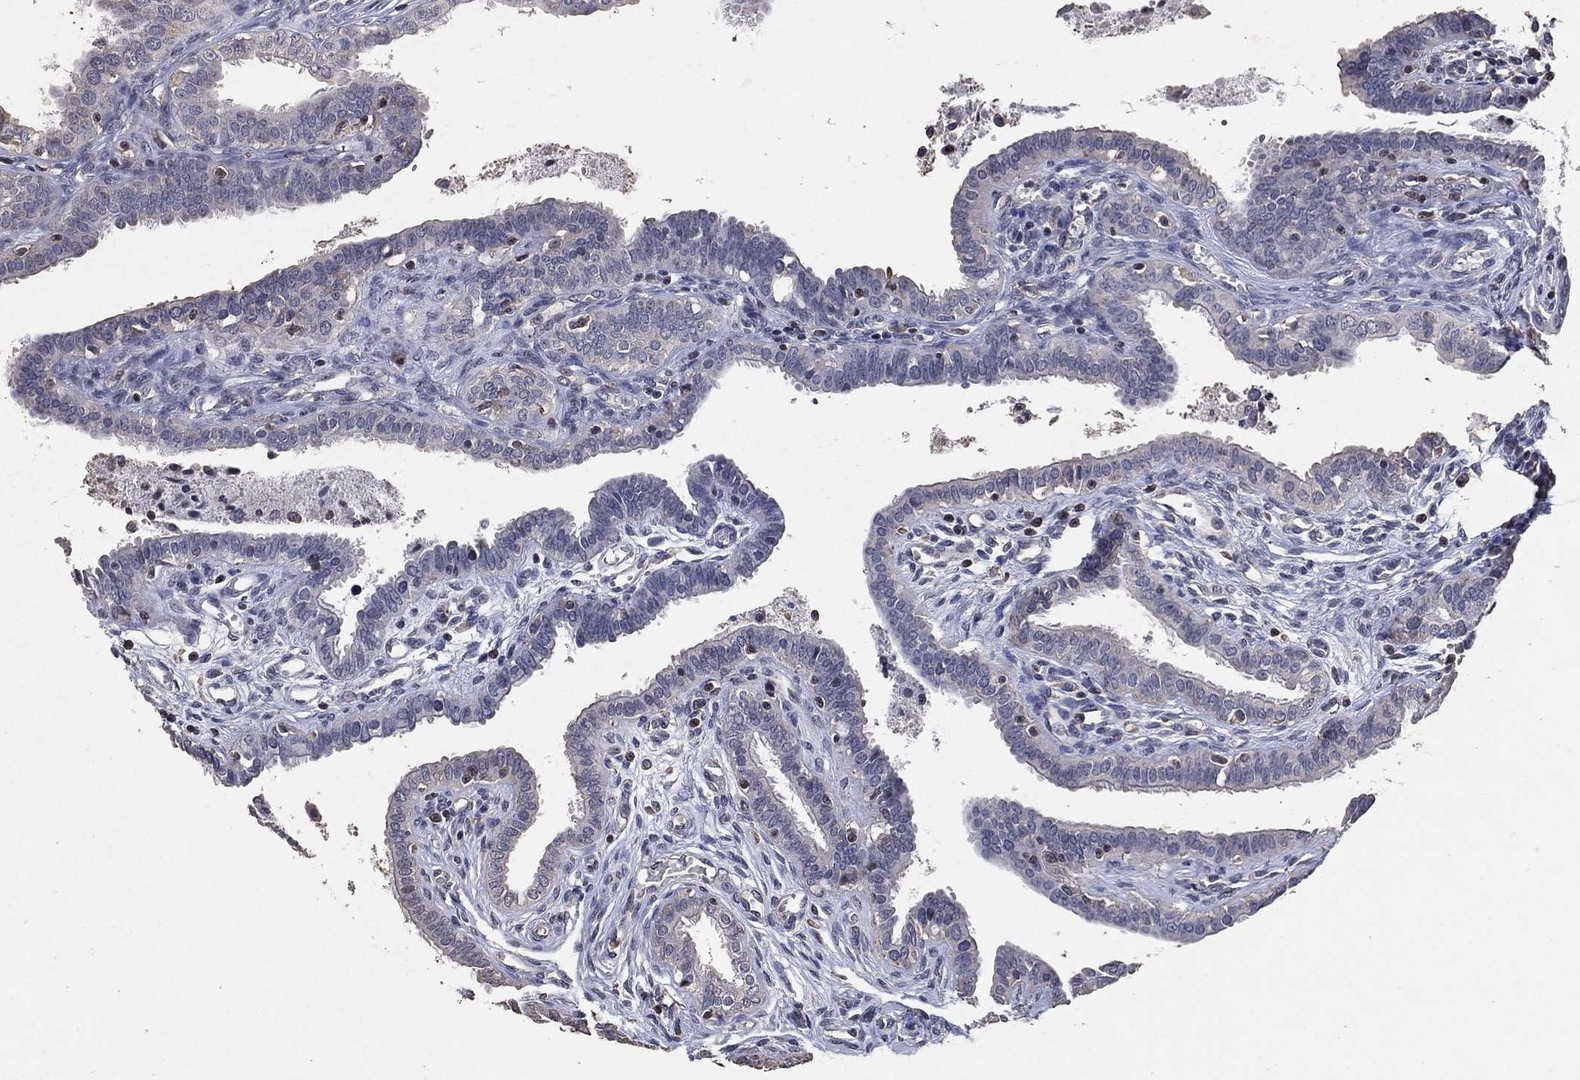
{"staining": {"intensity": "negative", "quantity": "none", "location": "none"}, "tissue": "fallopian tube", "cell_type": "Glandular cells", "image_type": "normal", "snomed": [{"axis": "morphology", "description": "Normal tissue, NOS"}, {"axis": "morphology", "description": "Carcinoma, endometroid"}, {"axis": "topography", "description": "Fallopian tube"}, {"axis": "topography", "description": "Ovary"}], "caption": "The image exhibits no significant positivity in glandular cells of fallopian tube. (Stains: DAB IHC with hematoxylin counter stain, Microscopy: brightfield microscopy at high magnification).", "gene": "ADPRHL1", "patient": {"sex": "female", "age": 42}}